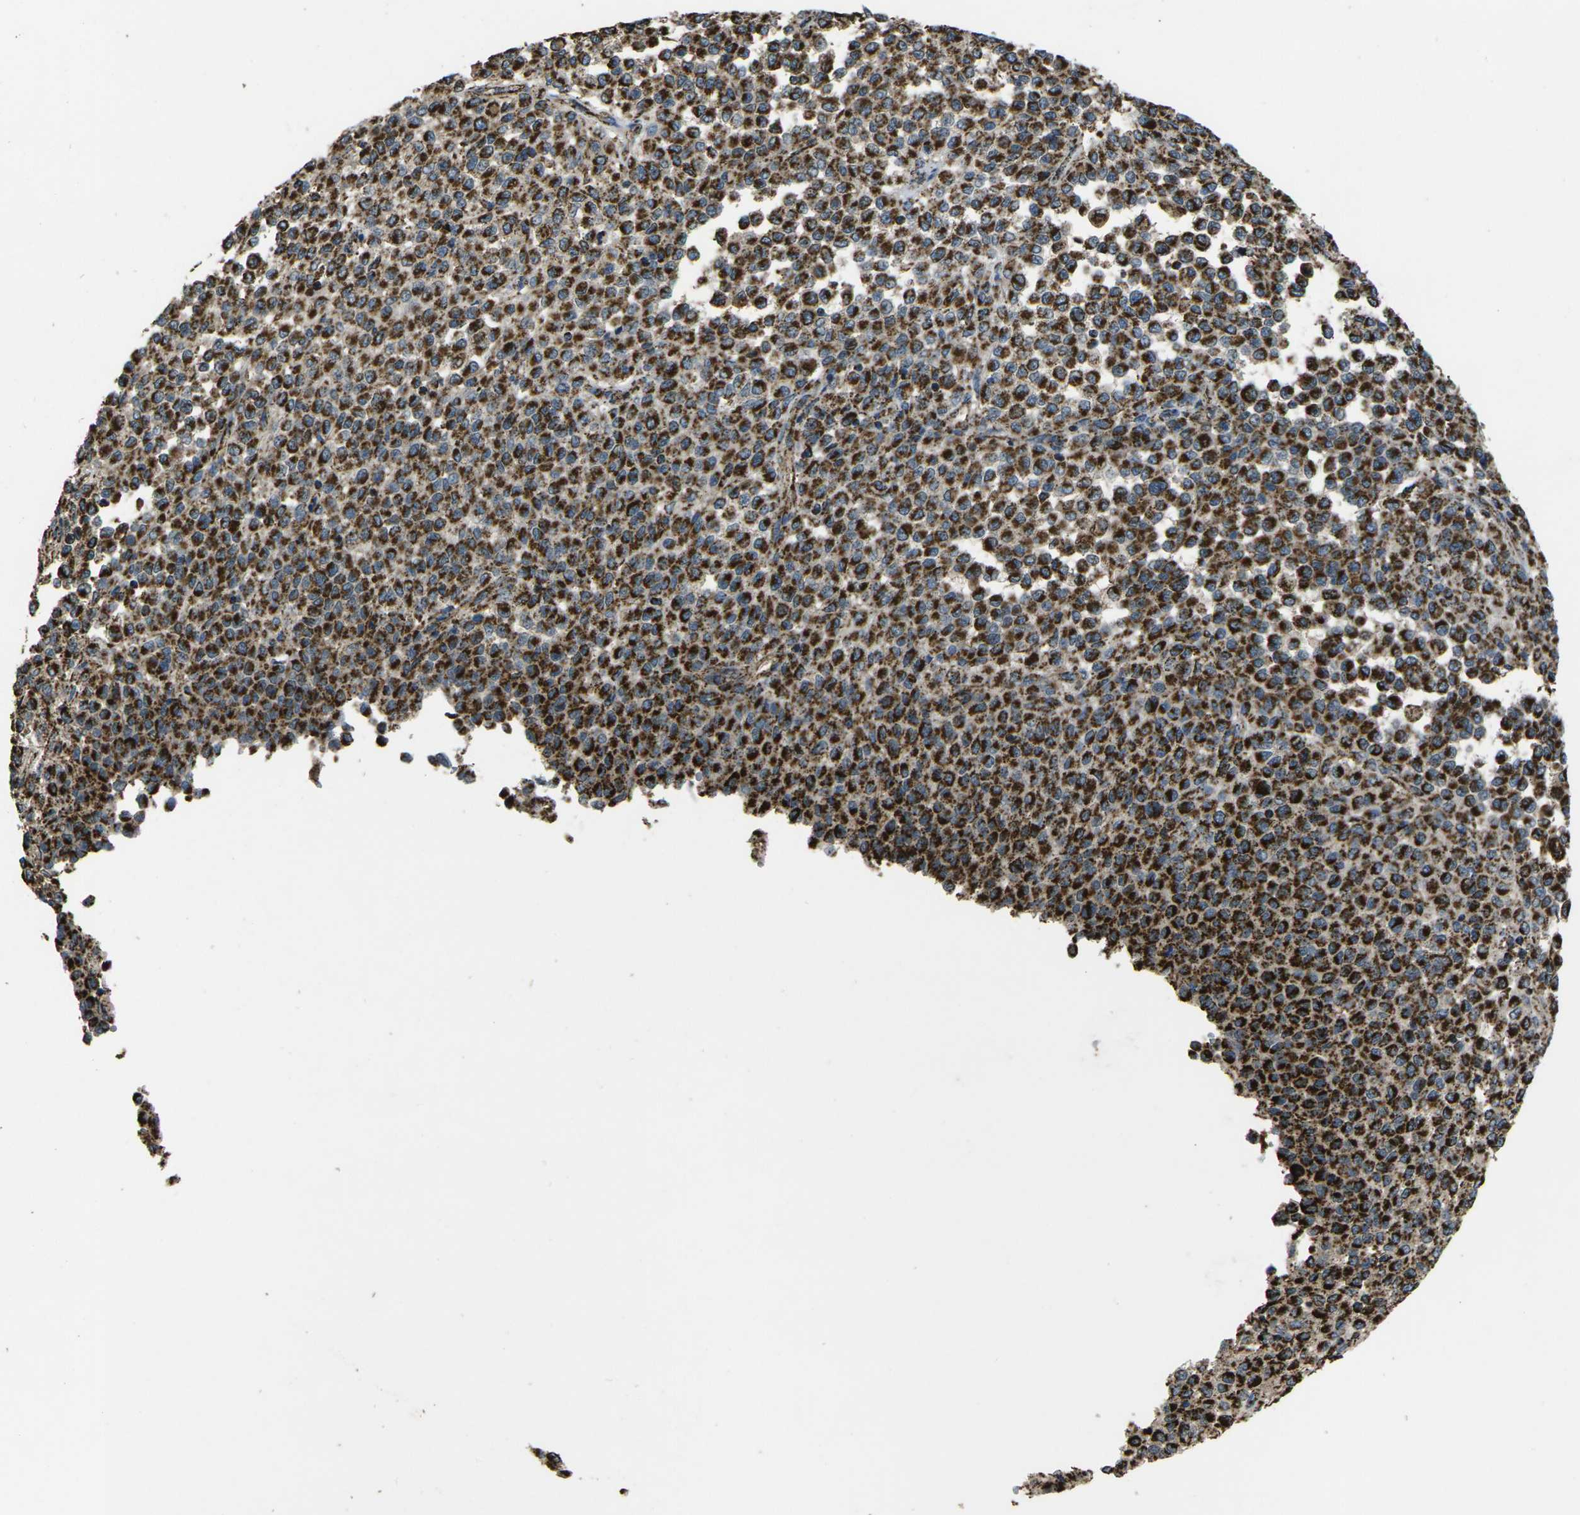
{"staining": {"intensity": "strong", "quantity": ">75%", "location": "cytoplasmic/membranous"}, "tissue": "melanoma", "cell_type": "Tumor cells", "image_type": "cancer", "snomed": [{"axis": "morphology", "description": "Malignant melanoma, Metastatic site"}, {"axis": "topography", "description": "Pancreas"}], "caption": "Protein analysis of malignant melanoma (metastatic site) tissue reveals strong cytoplasmic/membranous staining in approximately >75% of tumor cells.", "gene": "KLHL5", "patient": {"sex": "female", "age": 30}}